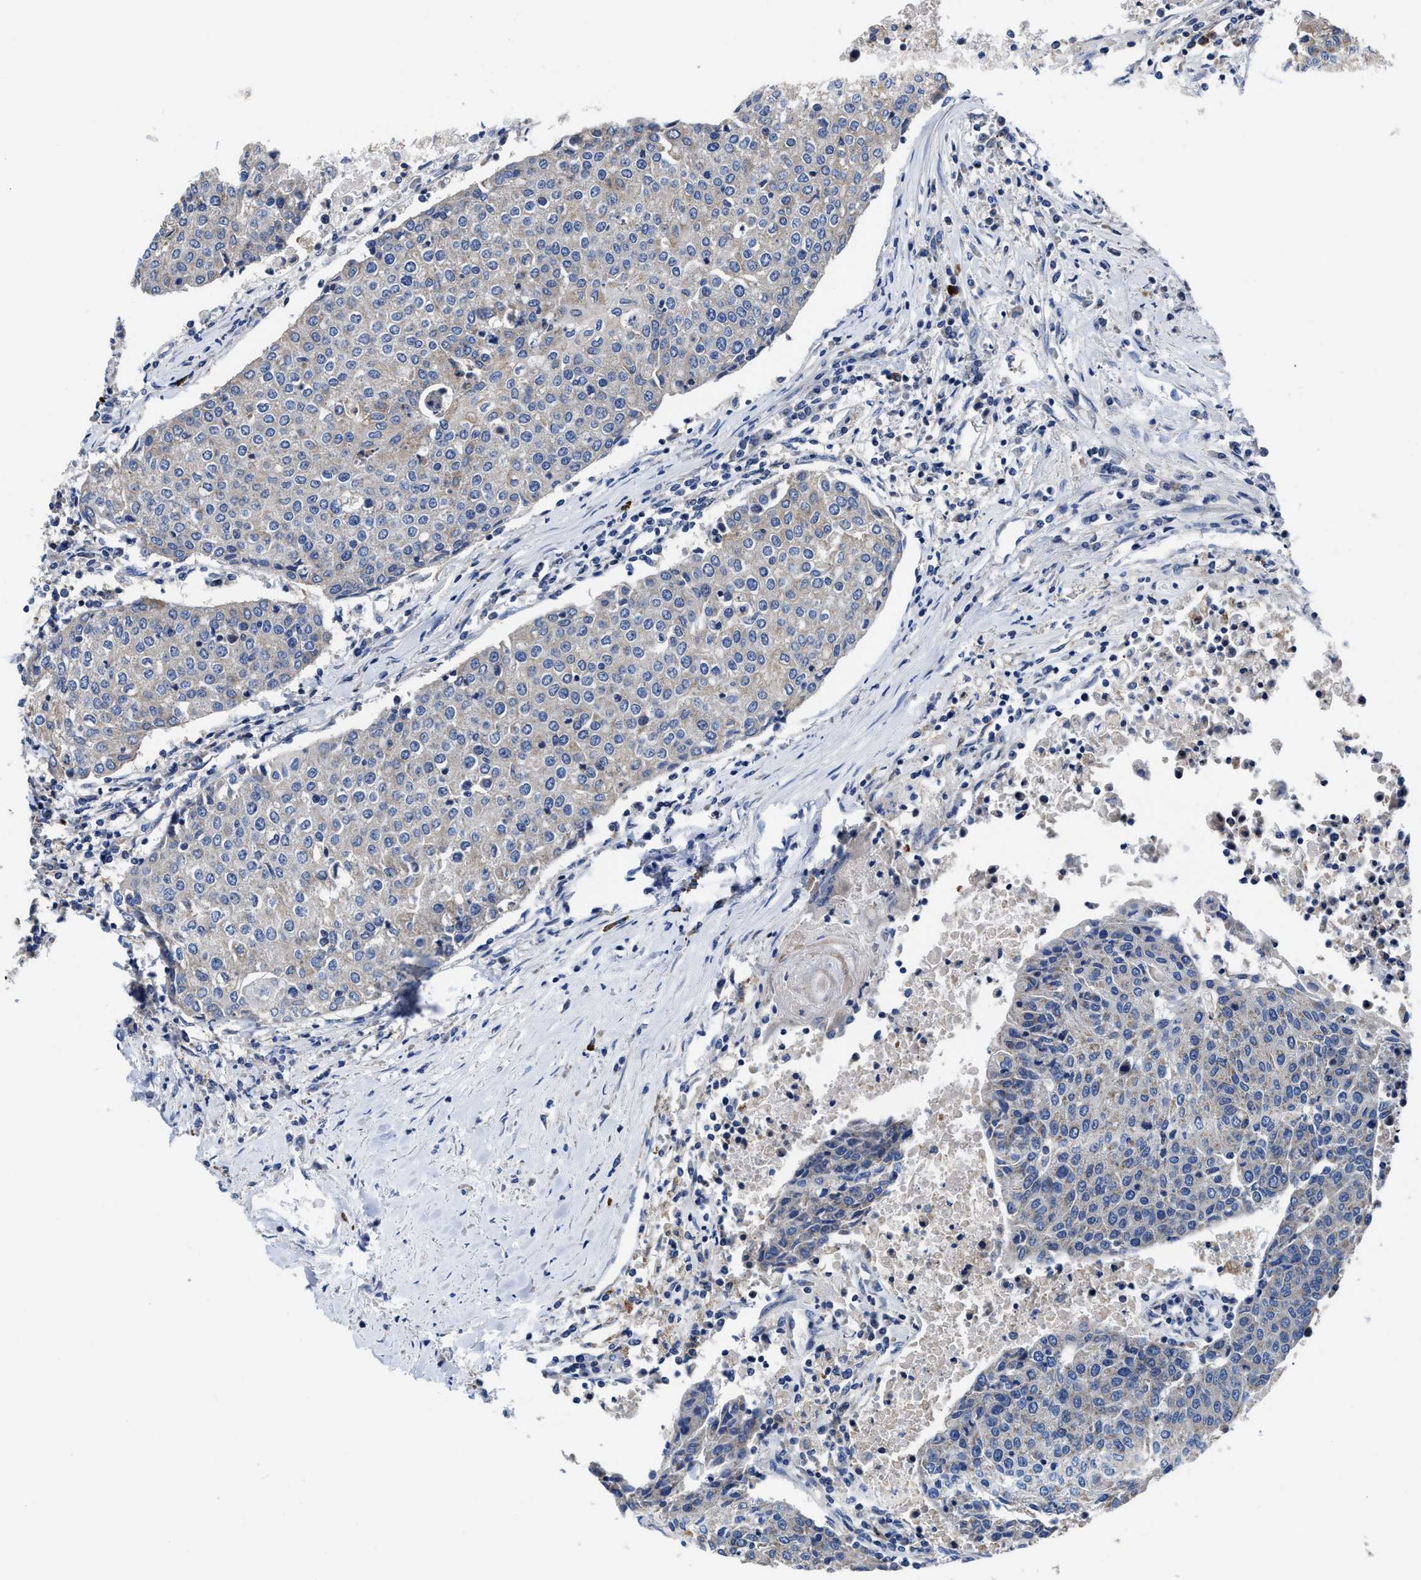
{"staining": {"intensity": "negative", "quantity": "none", "location": "none"}, "tissue": "urothelial cancer", "cell_type": "Tumor cells", "image_type": "cancer", "snomed": [{"axis": "morphology", "description": "Urothelial carcinoma, High grade"}, {"axis": "topography", "description": "Urinary bladder"}], "caption": "DAB immunohistochemical staining of urothelial cancer displays no significant staining in tumor cells.", "gene": "TMEM30A", "patient": {"sex": "female", "age": 85}}